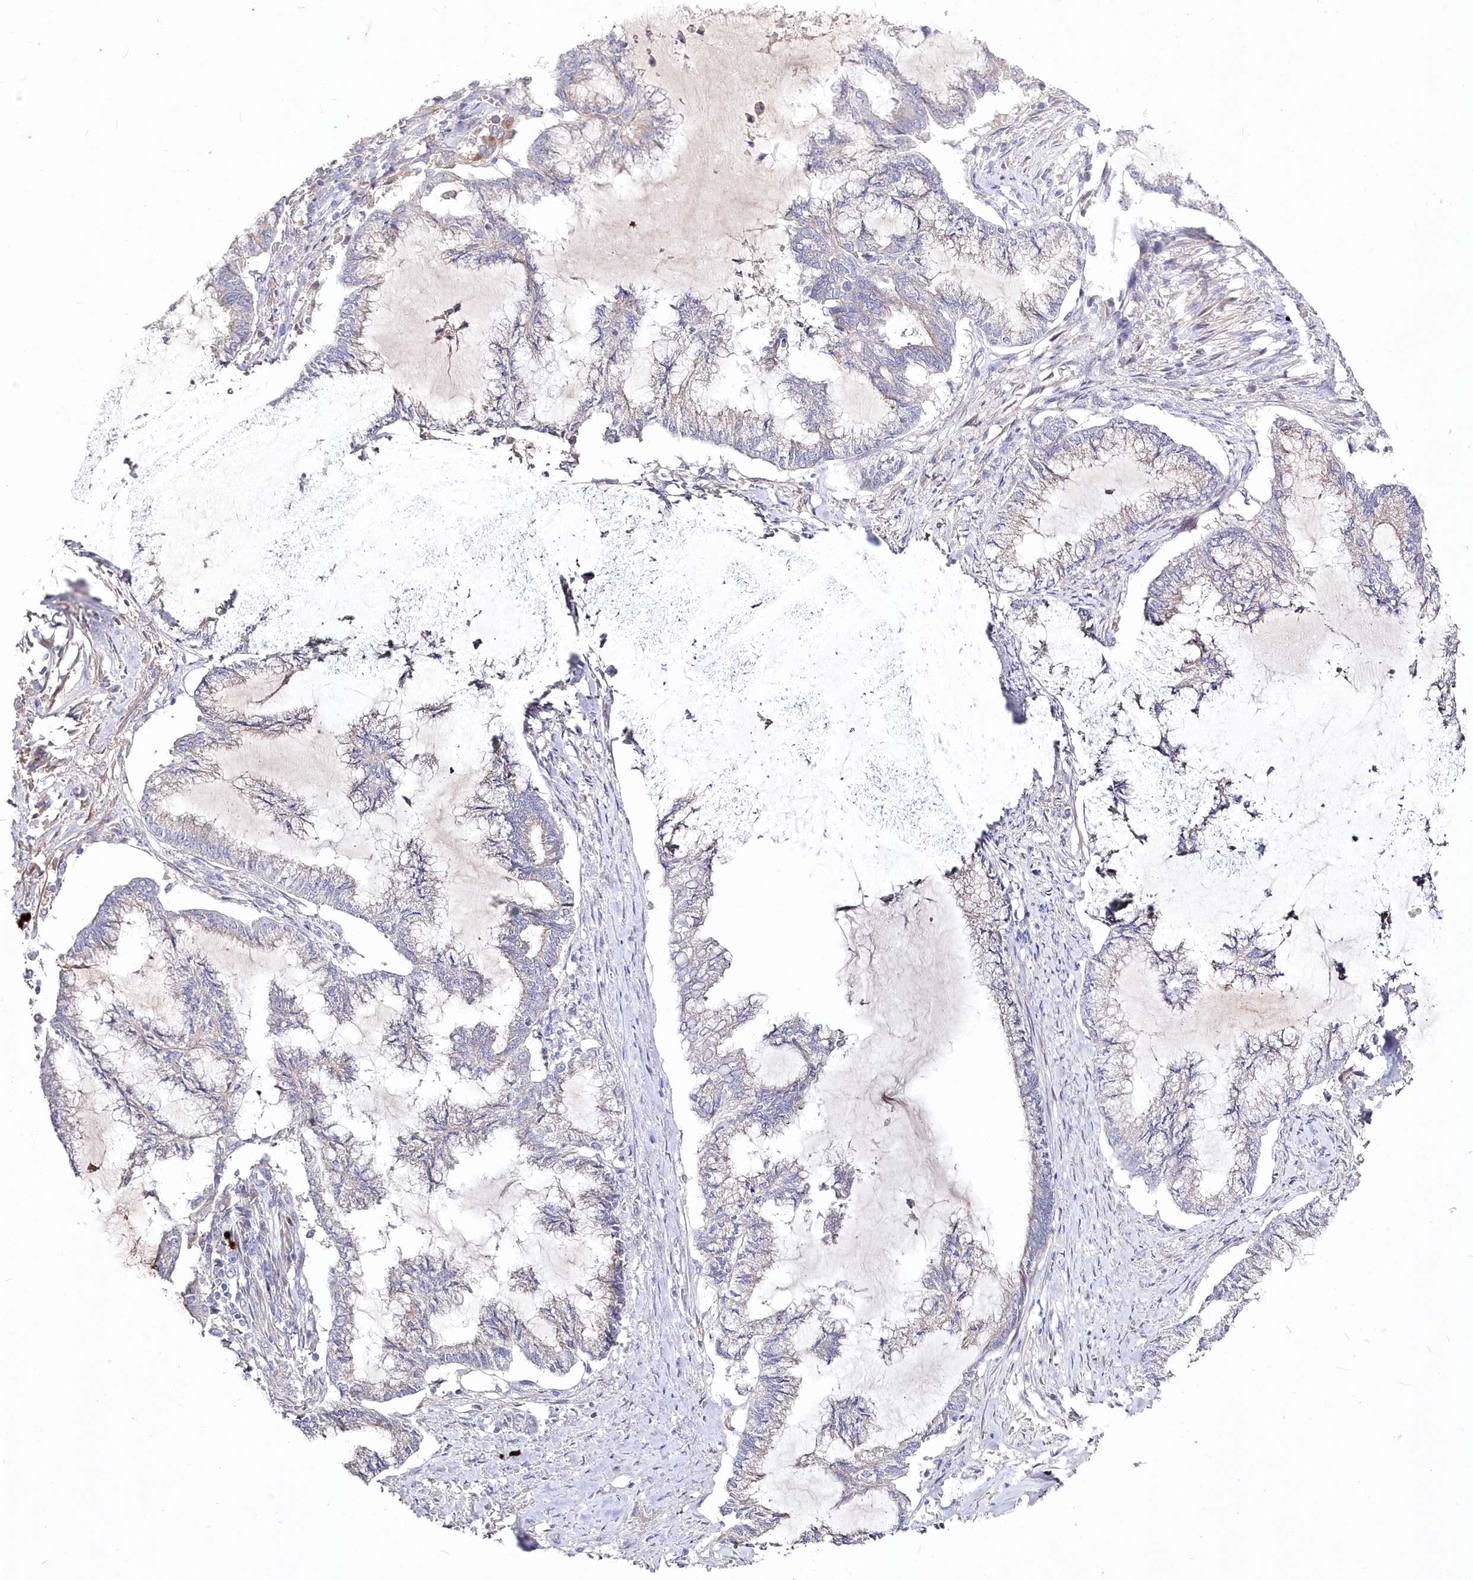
{"staining": {"intensity": "negative", "quantity": "none", "location": "none"}, "tissue": "endometrial cancer", "cell_type": "Tumor cells", "image_type": "cancer", "snomed": [{"axis": "morphology", "description": "Adenocarcinoma, NOS"}, {"axis": "topography", "description": "Endometrium"}], "caption": "Protein analysis of endometrial cancer (adenocarcinoma) reveals no significant staining in tumor cells.", "gene": "WBP1L", "patient": {"sex": "female", "age": 86}}